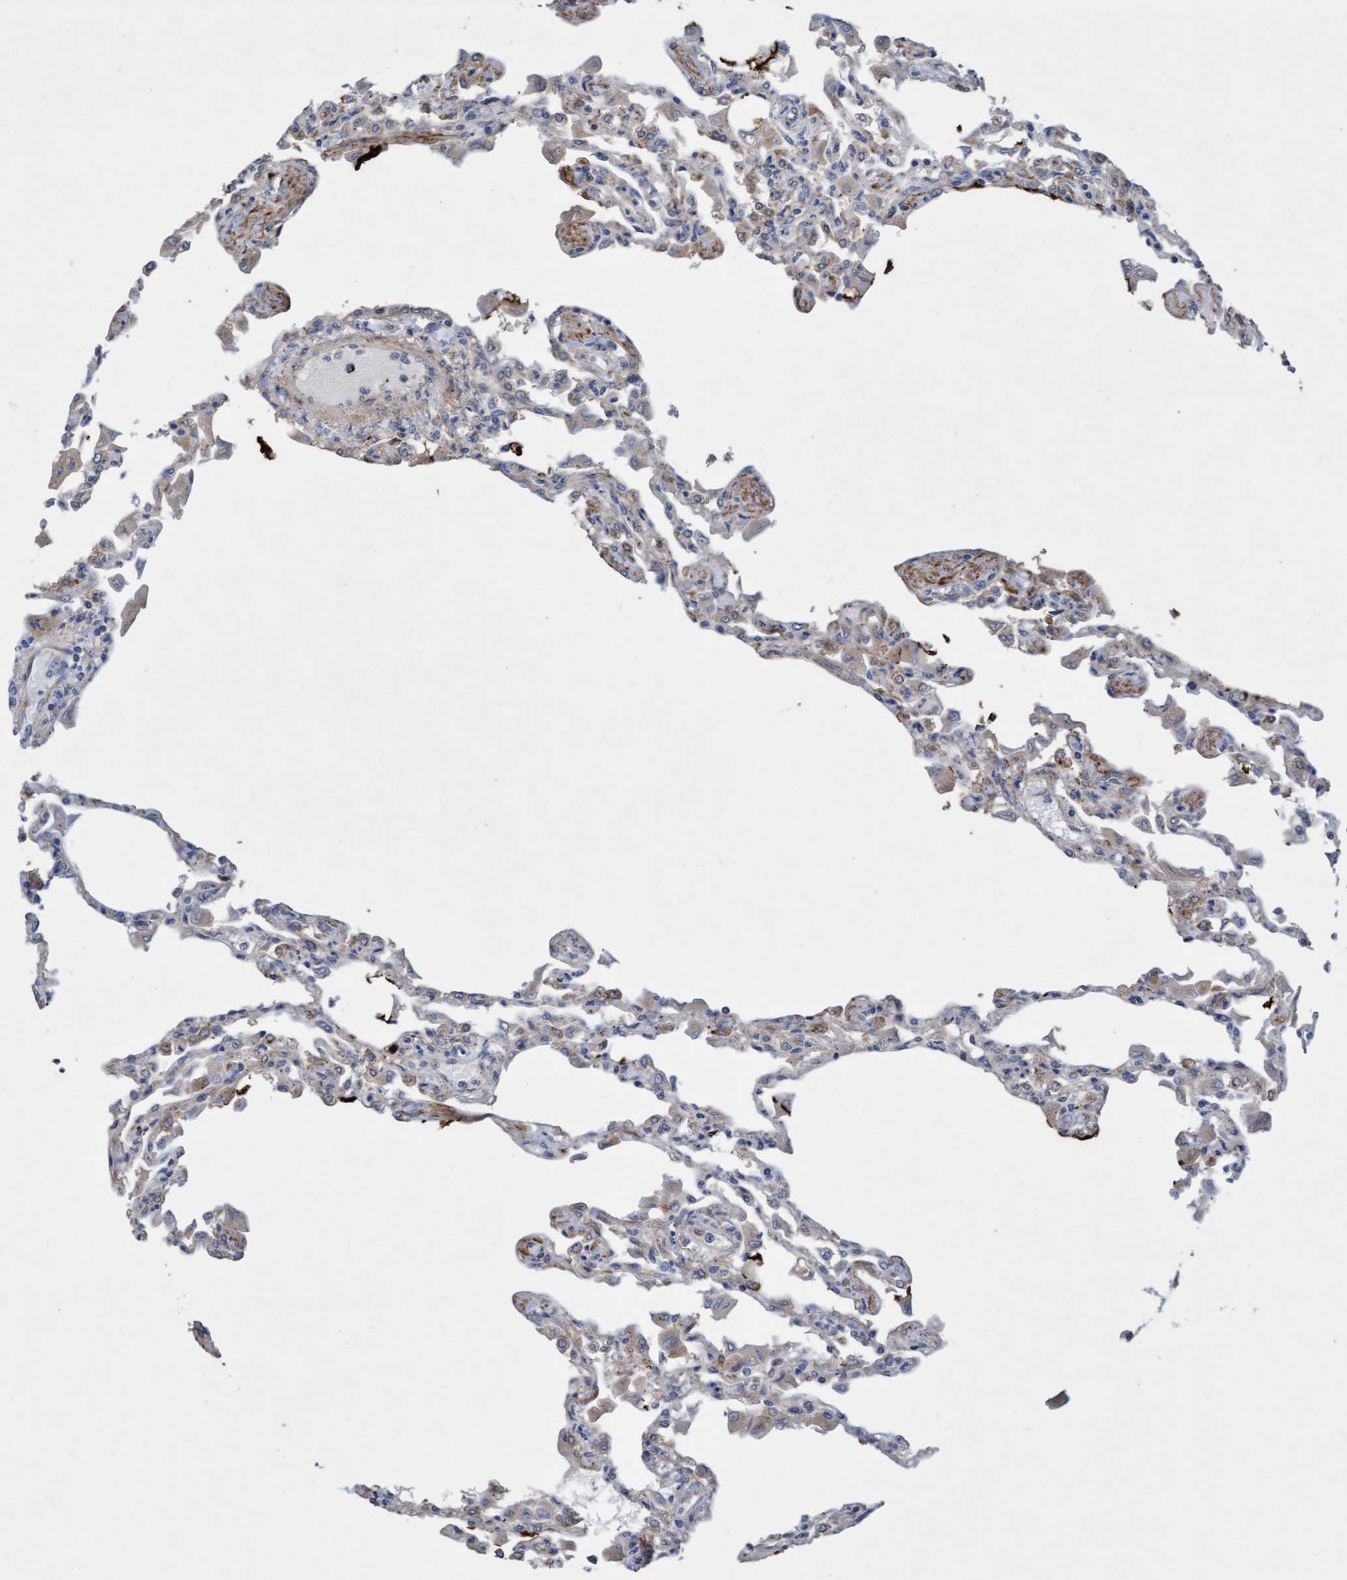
{"staining": {"intensity": "weak", "quantity": "25%-75%", "location": "cytoplasmic/membranous"}, "tissue": "lung", "cell_type": "Alveolar cells", "image_type": "normal", "snomed": [{"axis": "morphology", "description": "Normal tissue, NOS"}, {"axis": "topography", "description": "Bronchus"}, {"axis": "topography", "description": "Lung"}], "caption": "DAB (3,3'-diaminobenzidine) immunohistochemical staining of benign lung demonstrates weak cytoplasmic/membranous protein expression in approximately 25%-75% of alveolar cells.", "gene": "DDHD2", "patient": {"sex": "female", "age": 49}}